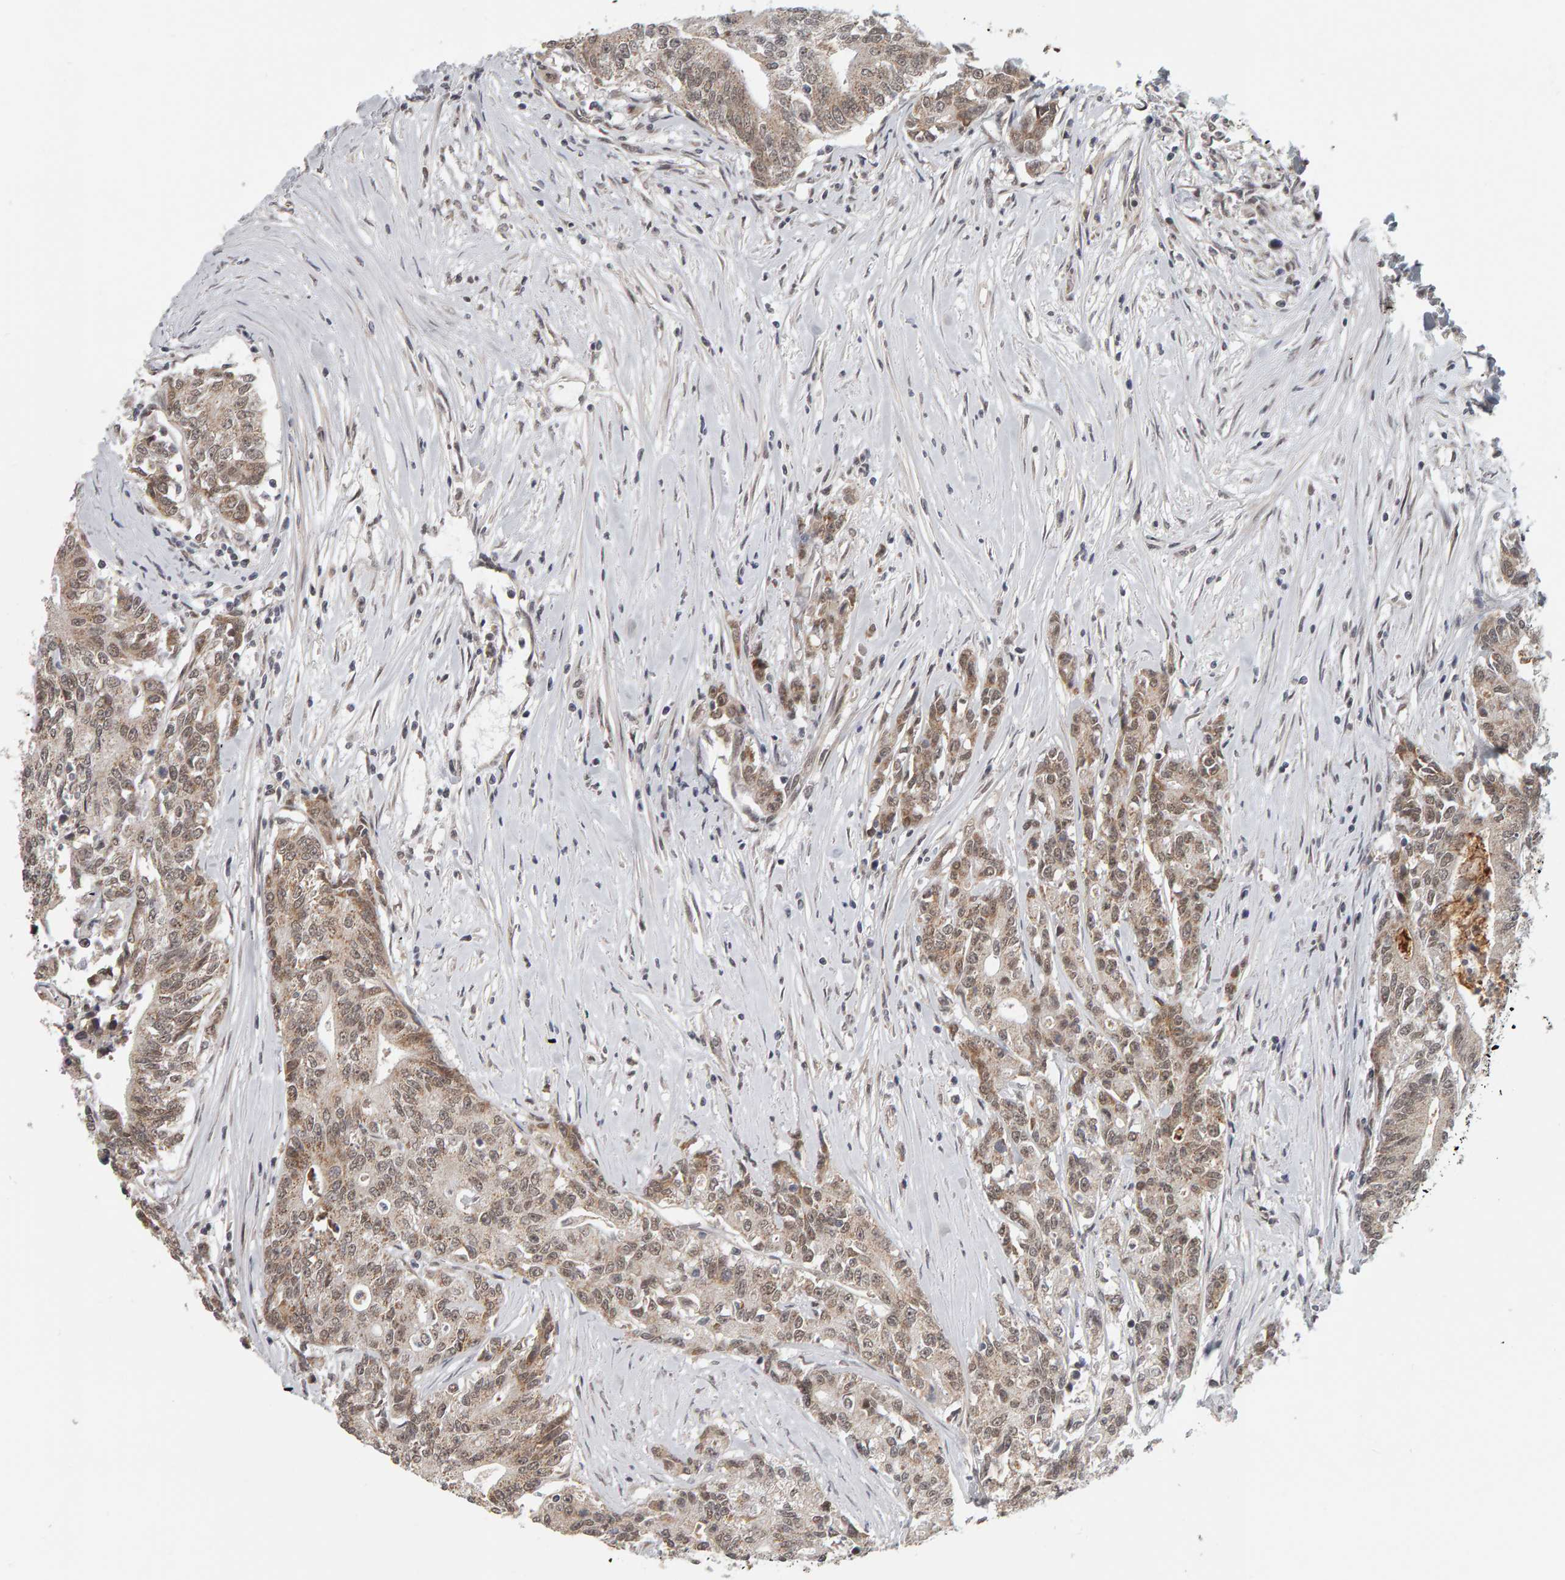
{"staining": {"intensity": "weak", "quantity": ">75%", "location": "cytoplasmic/membranous,nuclear"}, "tissue": "colorectal cancer", "cell_type": "Tumor cells", "image_type": "cancer", "snomed": [{"axis": "morphology", "description": "Adenocarcinoma, NOS"}, {"axis": "topography", "description": "Colon"}], "caption": "Colorectal cancer stained with immunohistochemistry reveals weak cytoplasmic/membranous and nuclear staining in about >75% of tumor cells.", "gene": "DAP3", "patient": {"sex": "female", "age": 77}}